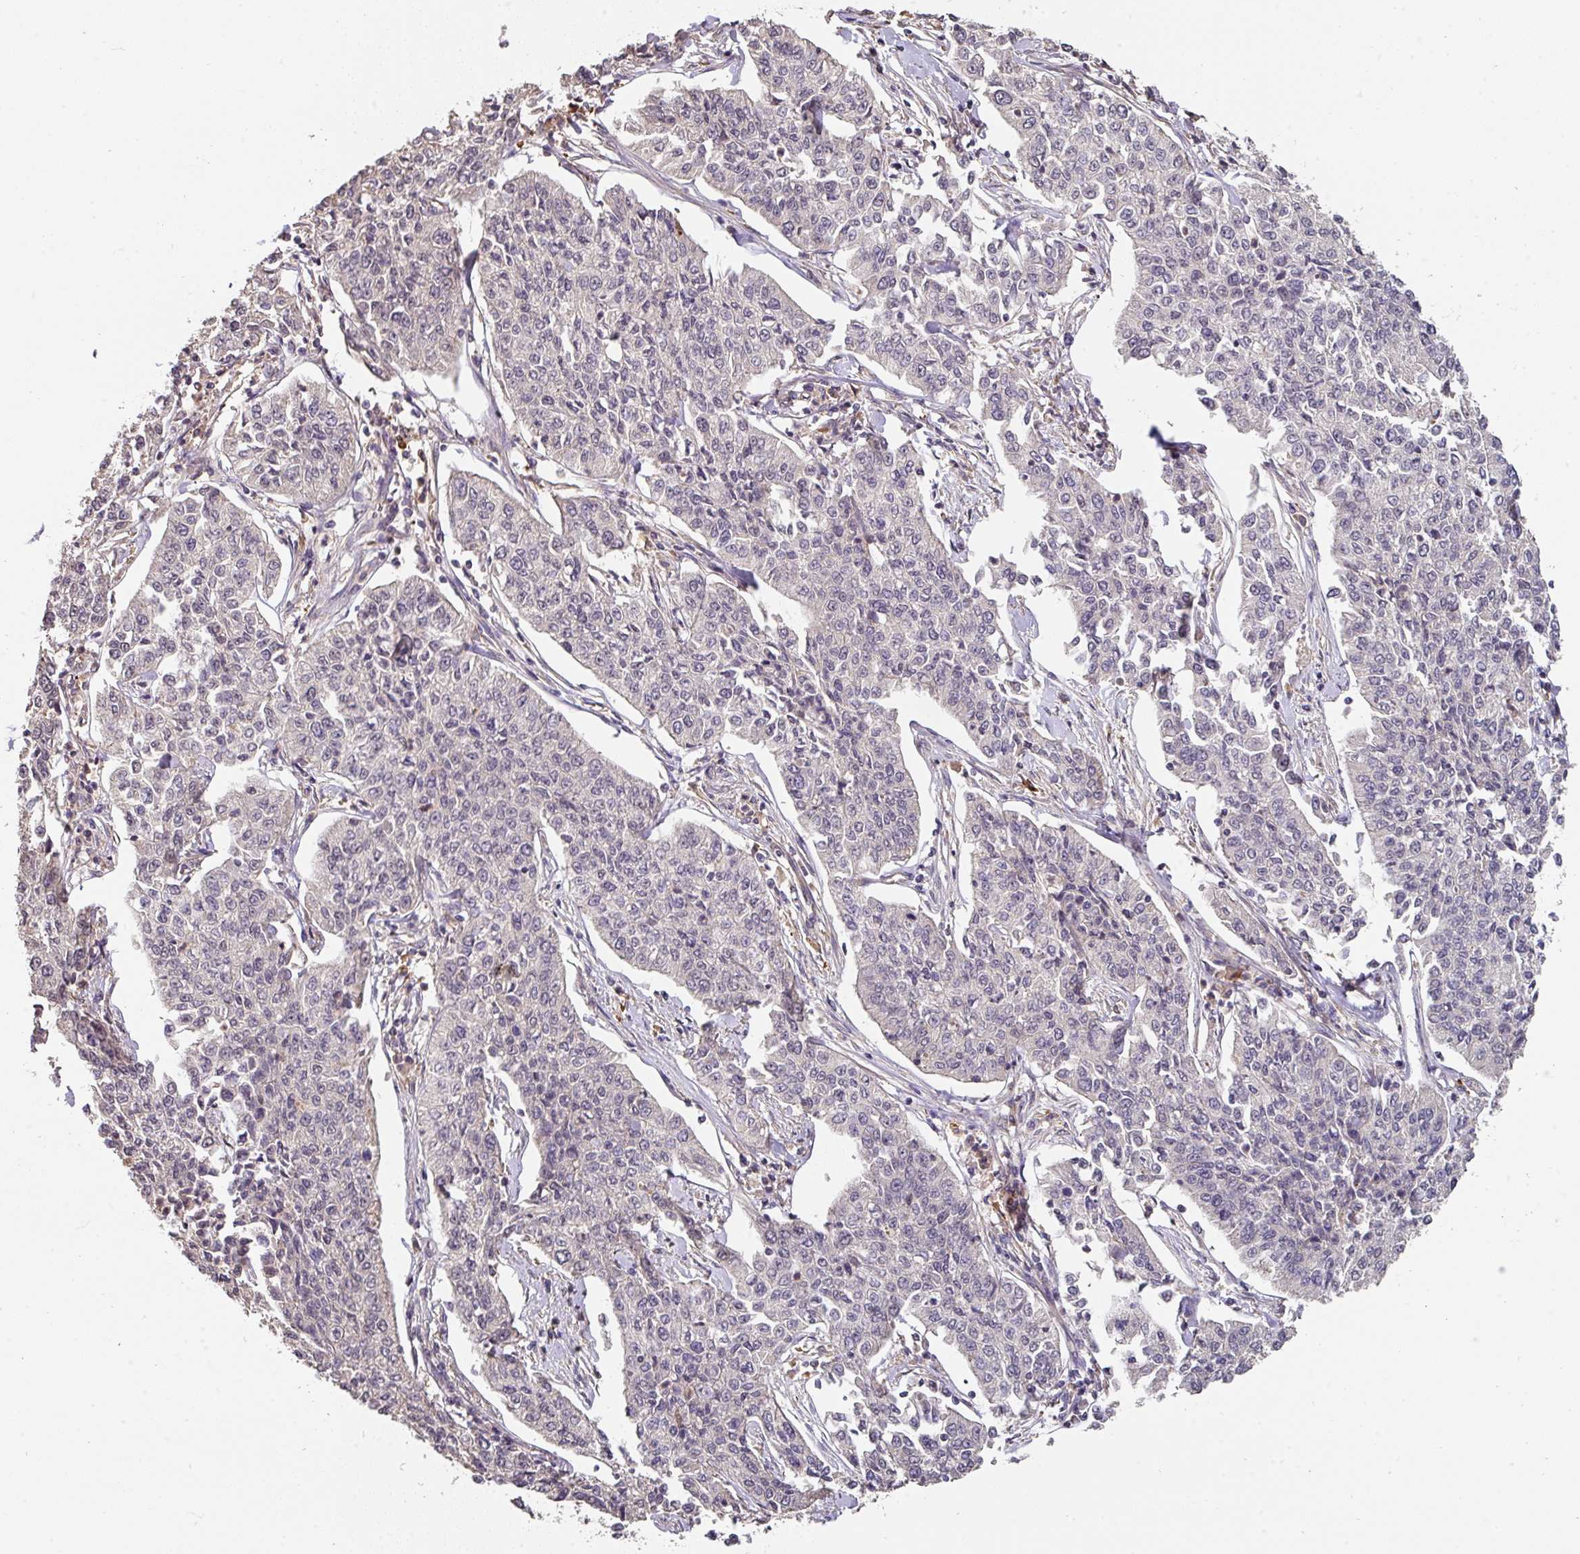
{"staining": {"intensity": "negative", "quantity": "none", "location": "none"}, "tissue": "cervical cancer", "cell_type": "Tumor cells", "image_type": "cancer", "snomed": [{"axis": "morphology", "description": "Squamous cell carcinoma, NOS"}, {"axis": "topography", "description": "Cervix"}], "caption": "A photomicrograph of cervical squamous cell carcinoma stained for a protein exhibits no brown staining in tumor cells.", "gene": "ACVR2B", "patient": {"sex": "female", "age": 35}}